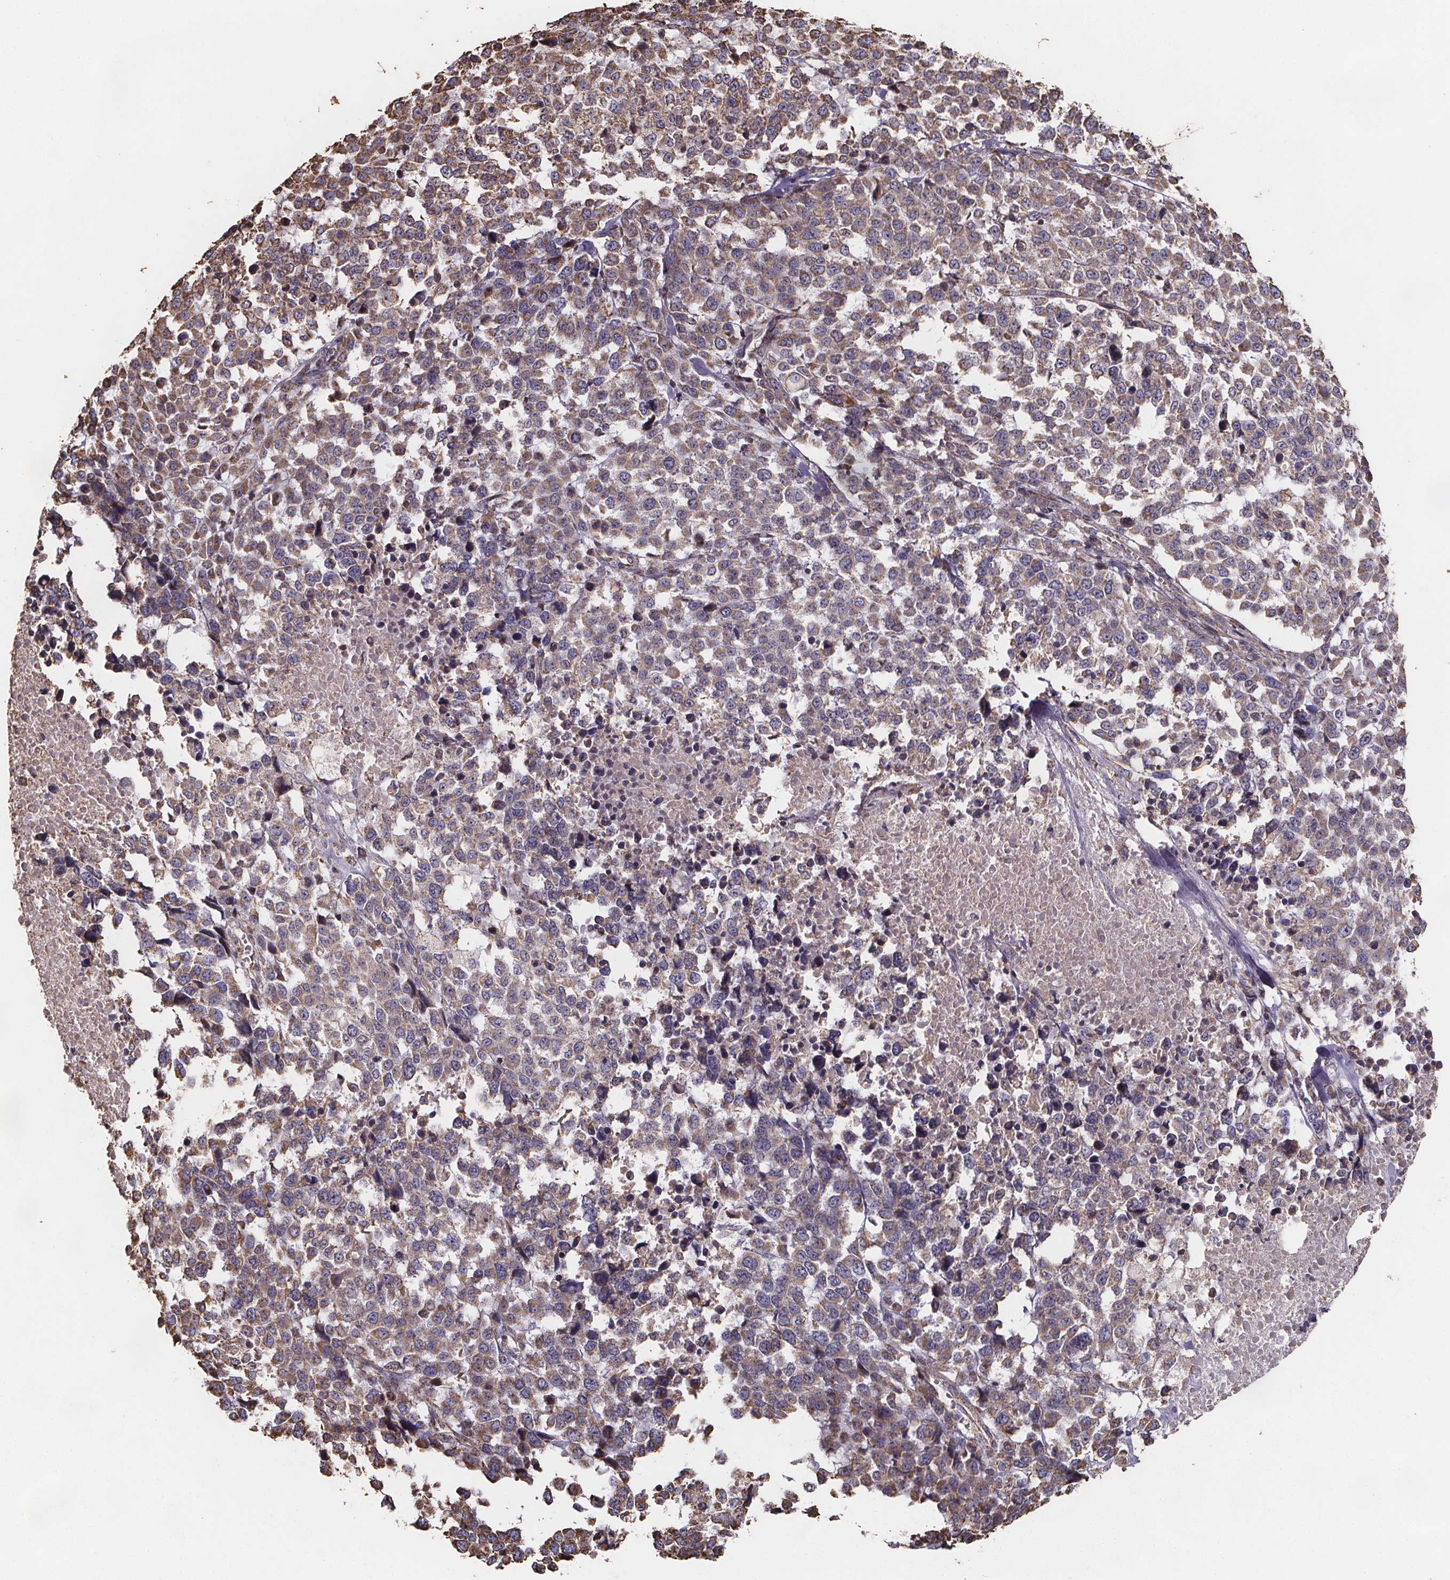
{"staining": {"intensity": "moderate", "quantity": ">75%", "location": "cytoplasmic/membranous"}, "tissue": "melanoma", "cell_type": "Tumor cells", "image_type": "cancer", "snomed": [{"axis": "morphology", "description": "Malignant melanoma, Metastatic site"}, {"axis": "topography", "description": "Skin"}], "caption": "Moderate cytoplasmic/membranous positivity is present in about >75% of tumor cells in malignant melanoma (metastatic site).", "gene": "SLC35D2", "patient": {"sex": "male", "age": 84}}